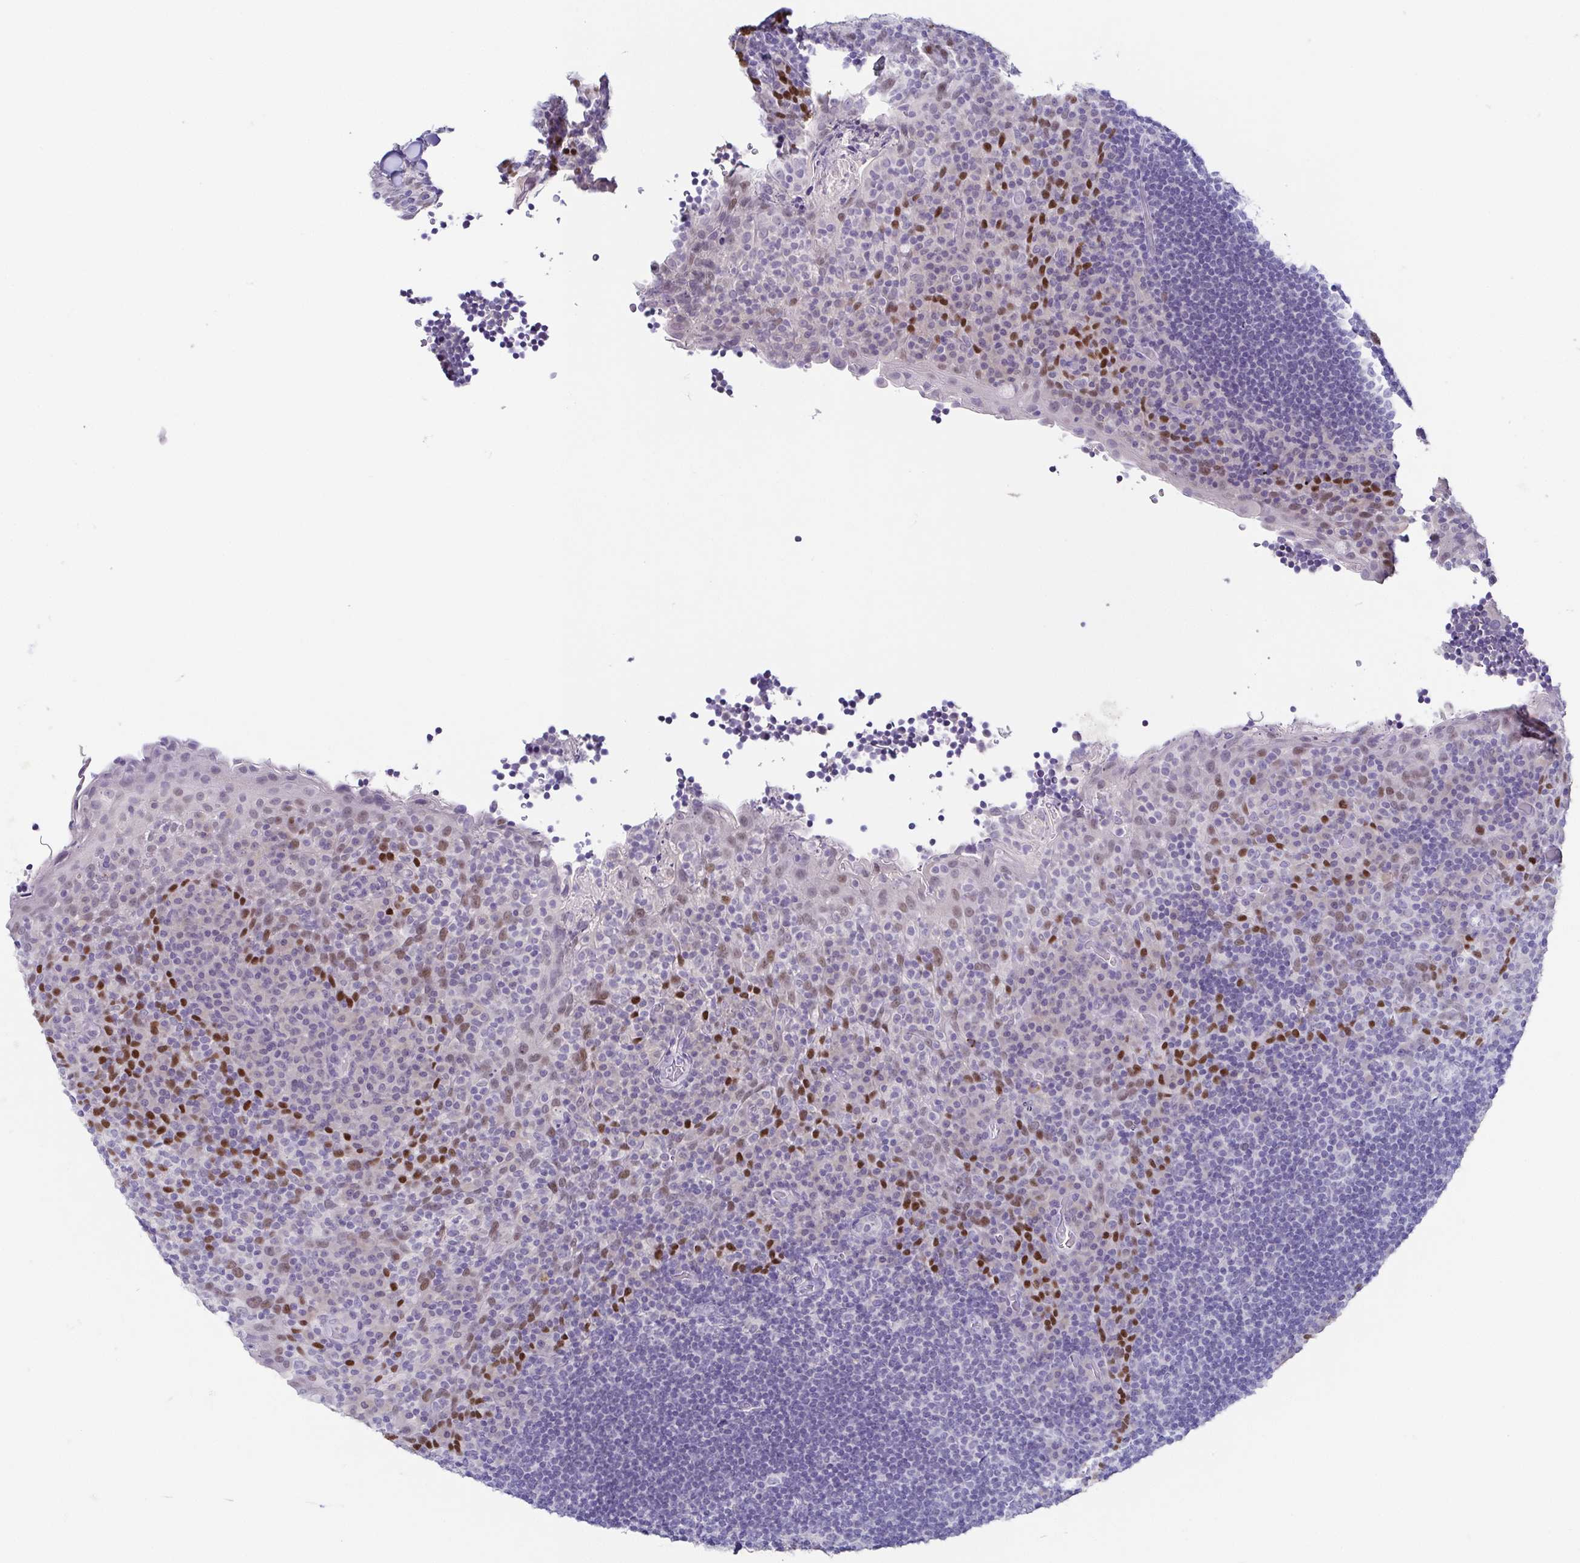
{"staining": {"intensity": "negative", "quantity": "none", "location": "none"}, "tissue": "tonsil", "cell_type": "Germinal center cells", "image_type": "normal", "snomed": [{"axis": "morphology", "description": "Normal tissue, NOS"}, {"axis": "topography", "description": "Tonsil"}], "caption": "The IHC micrograph has no significant positivity in germinal center cells of tonsil. (Stains: DAB immunohistochemistry (IHC) with hematoxylin counter stain, Microscopy: brightfield microscopy at high magnification).", "gene": "TP73", "patient": {"sex": "male", "age": 17}}